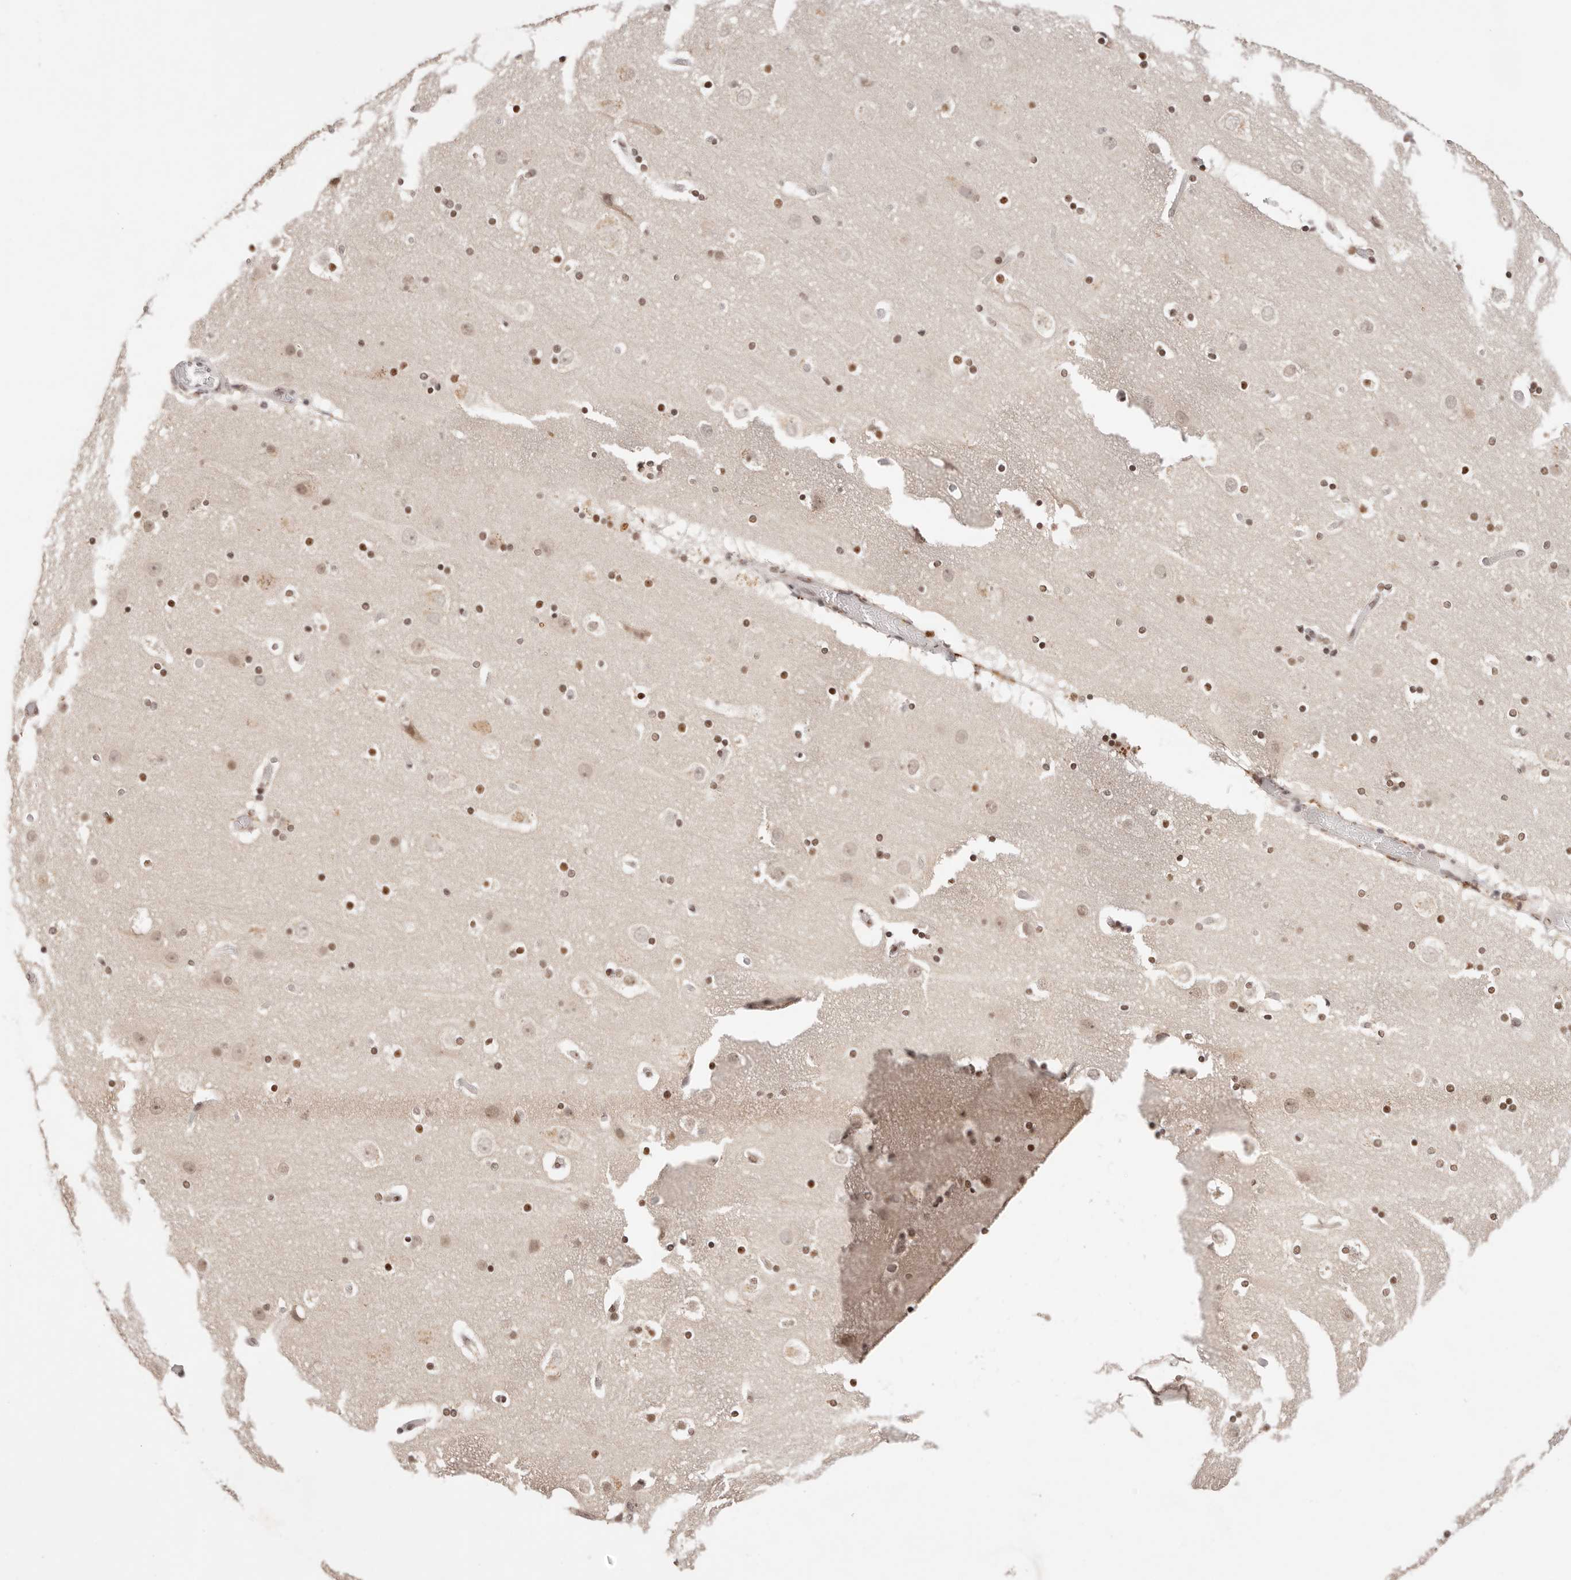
{"staining": {"intensity": "weak", "quantity": "25%-75%", "location": "cytoplasmic/membranous"}, "tissue": "cerebral cortex", "cell_type": "Endothelial cells", "image_type": "normal", "snomed": [{"axis": "morphology", "description": "Normal tissue, NOS"}, {"axis": "topography", "description": "Cerebral cortex"}], "caption": "Weak cytoplasmic/membranous protein staining is appreciated in approximately 25%-75% of endothelial cells in cerebral cortex. The protein of interest is shown in brown color, while the nuclei are stained blue.", "gene": "RFC3", "patient": {"sex": "male", "age": 57}}